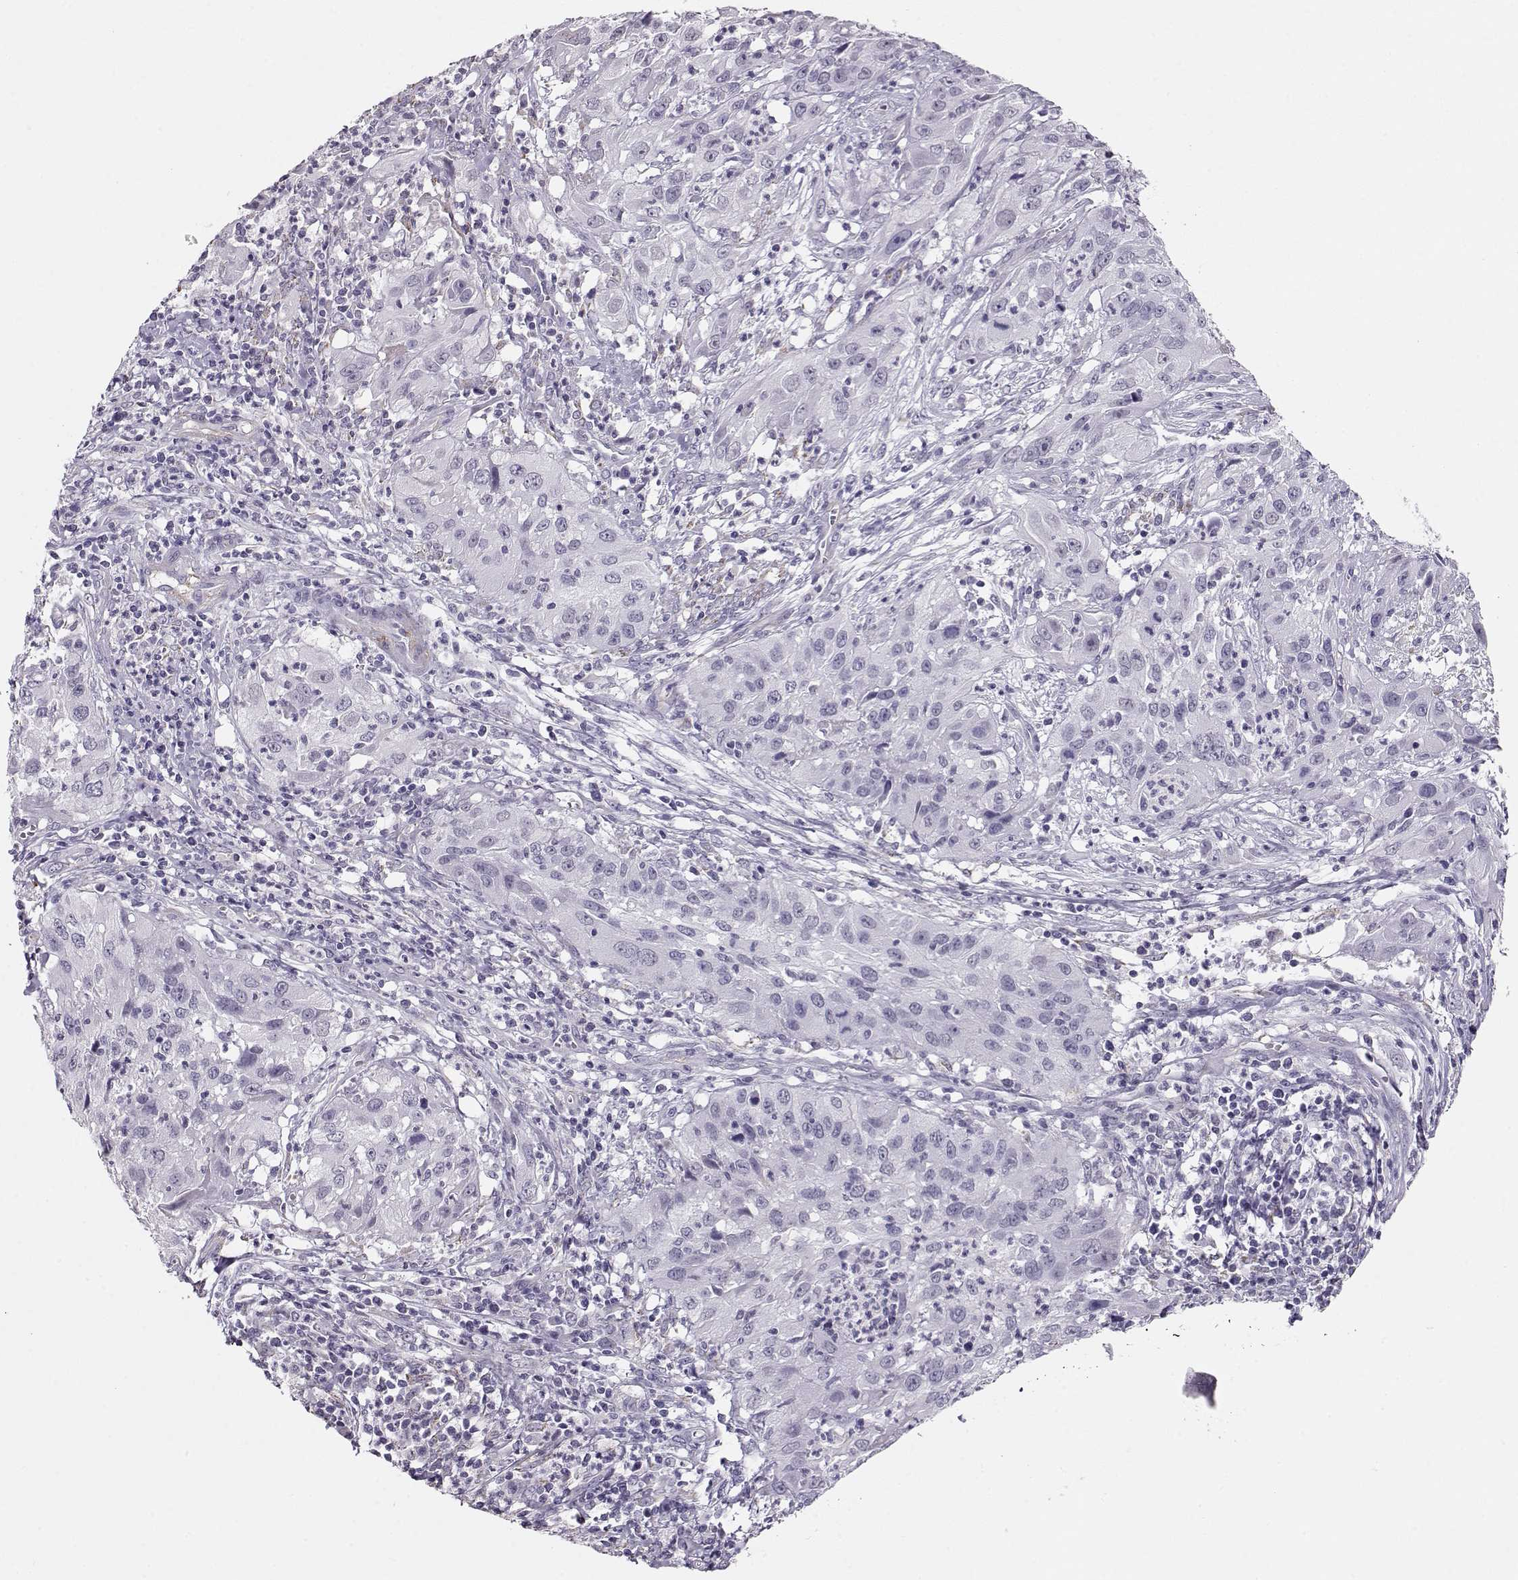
{"staining": {"intensity": "negative", "quantity": "none", "location": "none"}, "tissue": "cervical cancer", "cell_type": "Tumor cells", "image_type": "cancer", "snomed": [{"axis": "morphology", "description": "Squamous cell carcinoma, NOS"}, {"axis": "topography", "description": "Cervix"}], "caption": "Tumor cells are negative for protein expression in human cervical squamous cell carcinoma.", "gene": "RBM44", "patient": {"sex": "female", "age": 32}}